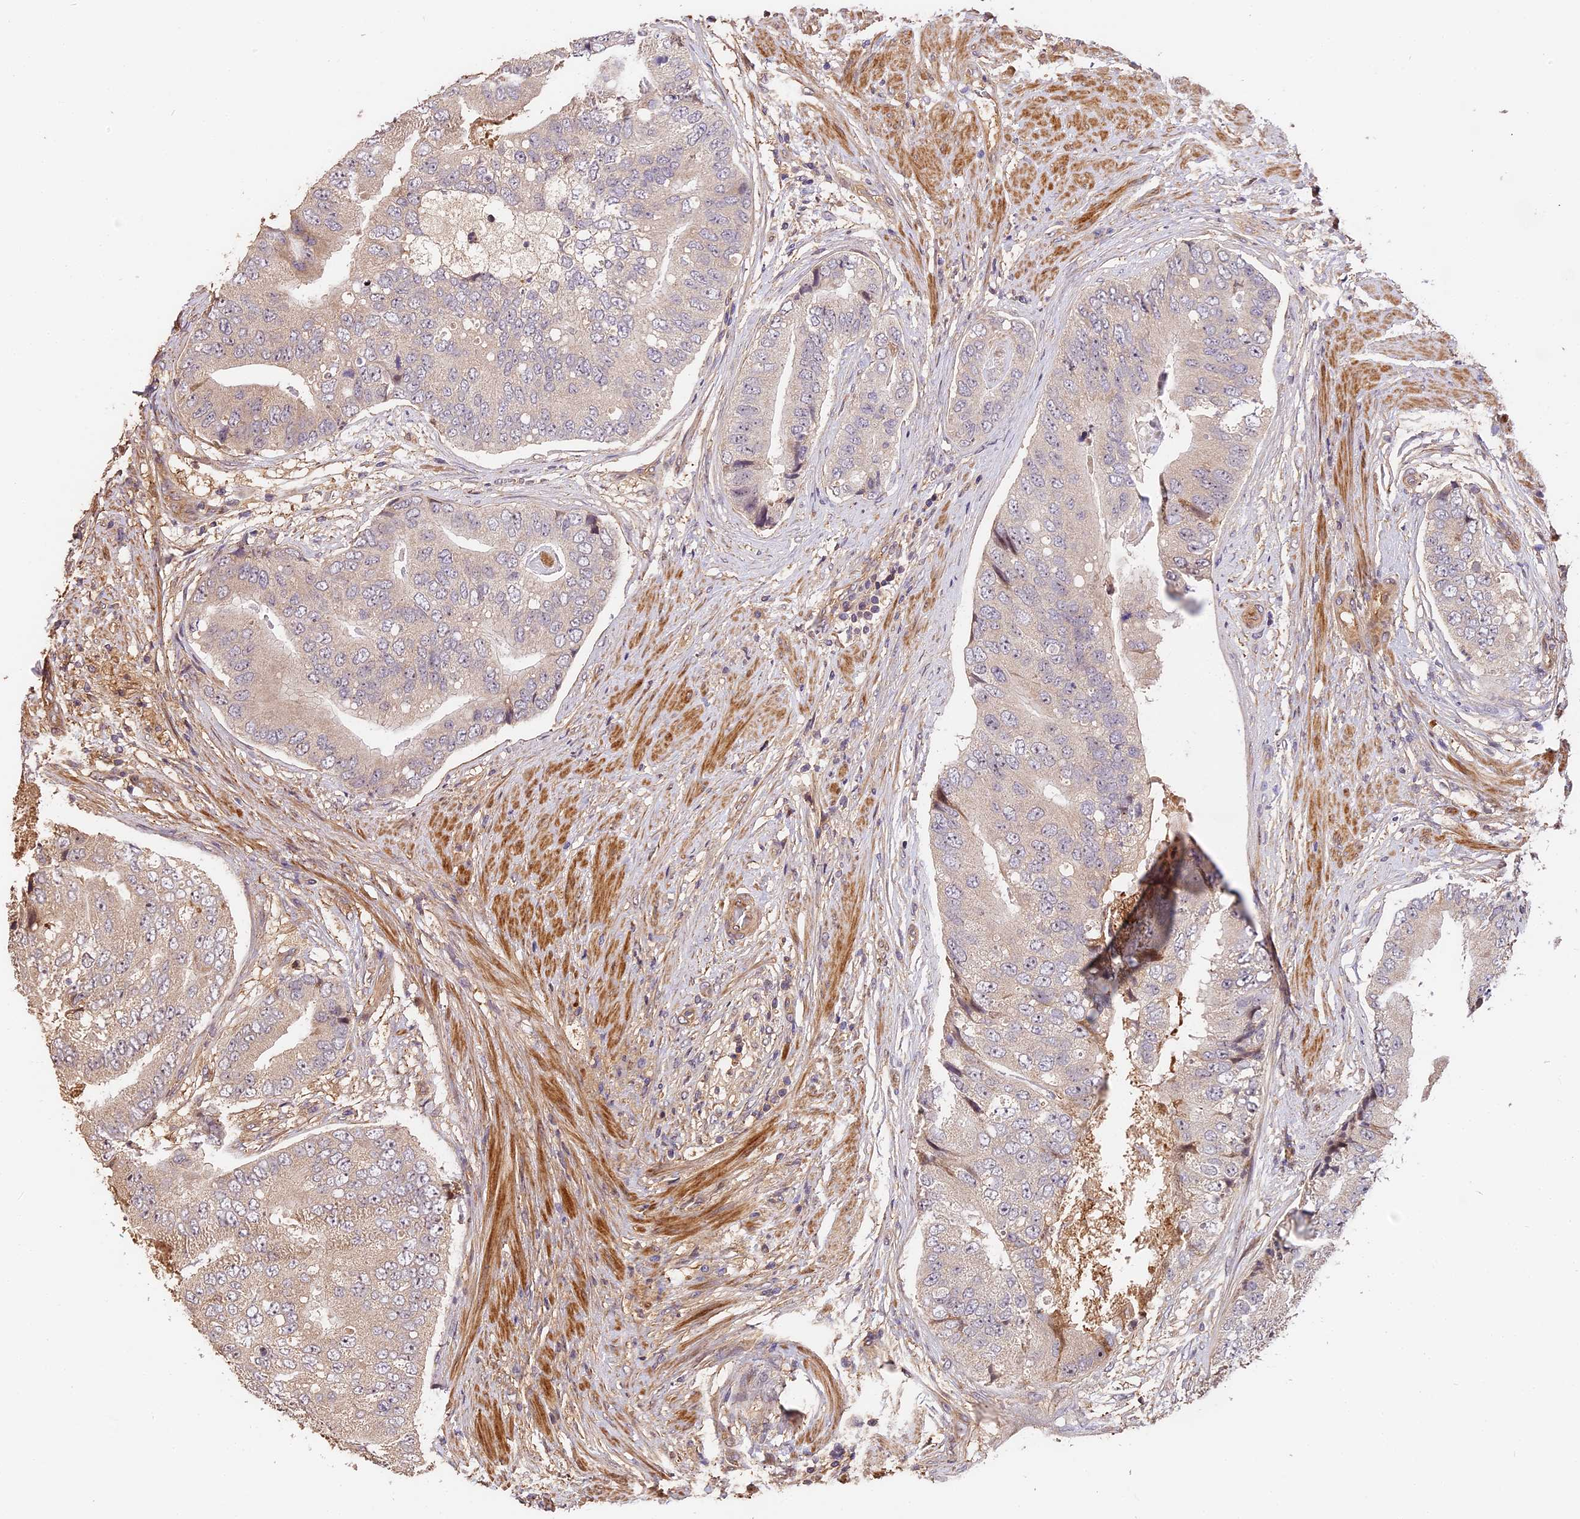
{"staining": {"intensity": "negative", "quantity": "none", "location": "none"}, "tissue": "prostate cancer", "cell_type": "Tumor cells", "image_type": "cancer", "snomed": [{"axis": "morphology", "description": "Adenocarcinoma, High grade"}, {"axis": "topography", "description": "Prostate"}], "caption": "An image of prostate cancer stained for a protein shows no brown staining in tumor cells.", "gene": "ARHGAP17", "patient": {"sex": "male", "age": 70}}